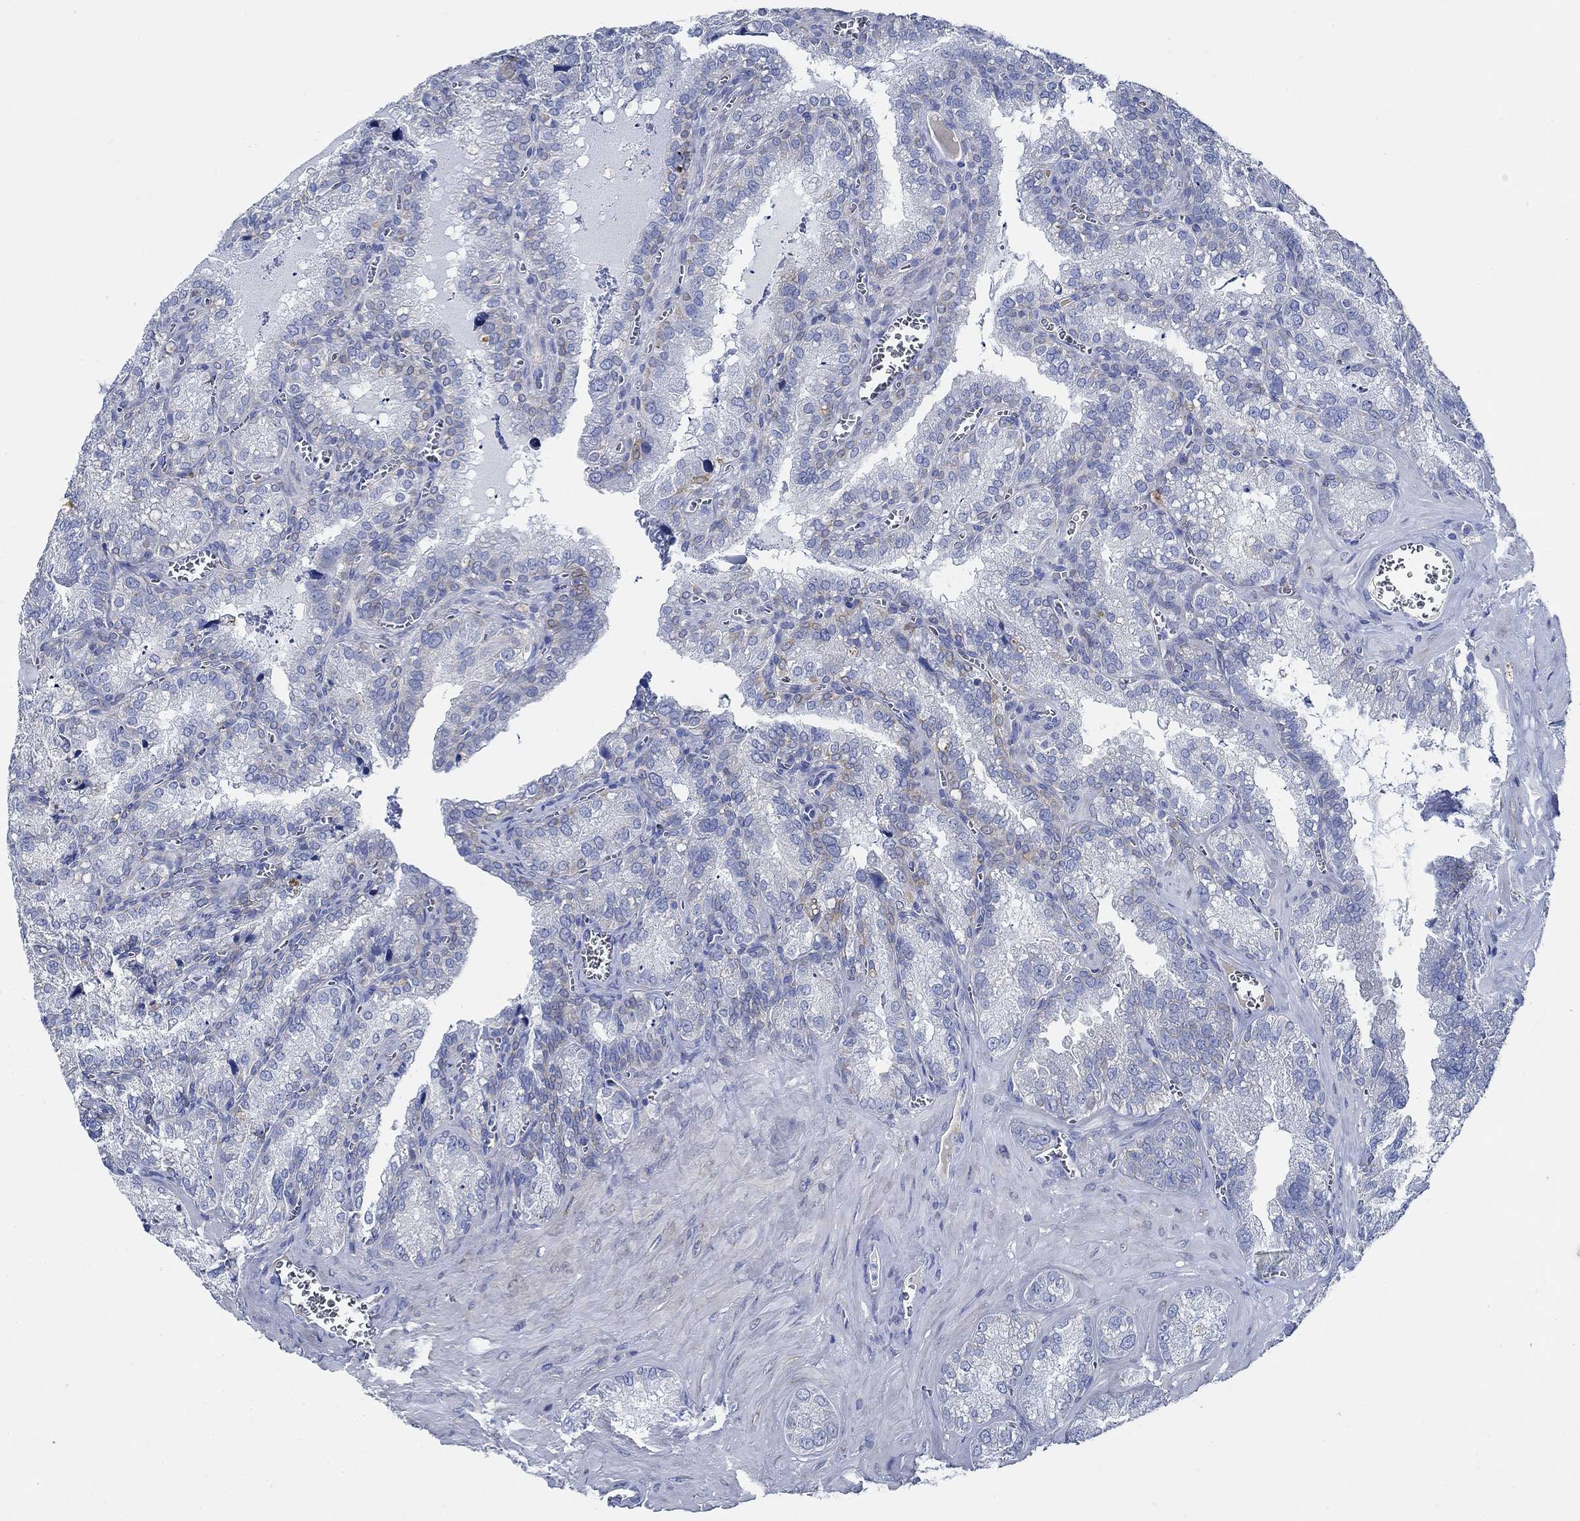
{"staining": {"intensity": "negative", "quantity": "none", "location": "none"}, "tissue": "seminal vesicle", "cell_type": "Glandular cells", "image_type": "normal", "snomed": [{"axis": "morphology", "description": "Normal tissue, NOS"}, {"axis": "topography", "description": "Seminal veicle"}], "caption": "This is an immunohistochemistry image of normal seminal vesicle. There is no positivity in glandular cells.", "gene": "HECW2", "patient": {"sex": "male", "age": 57}}